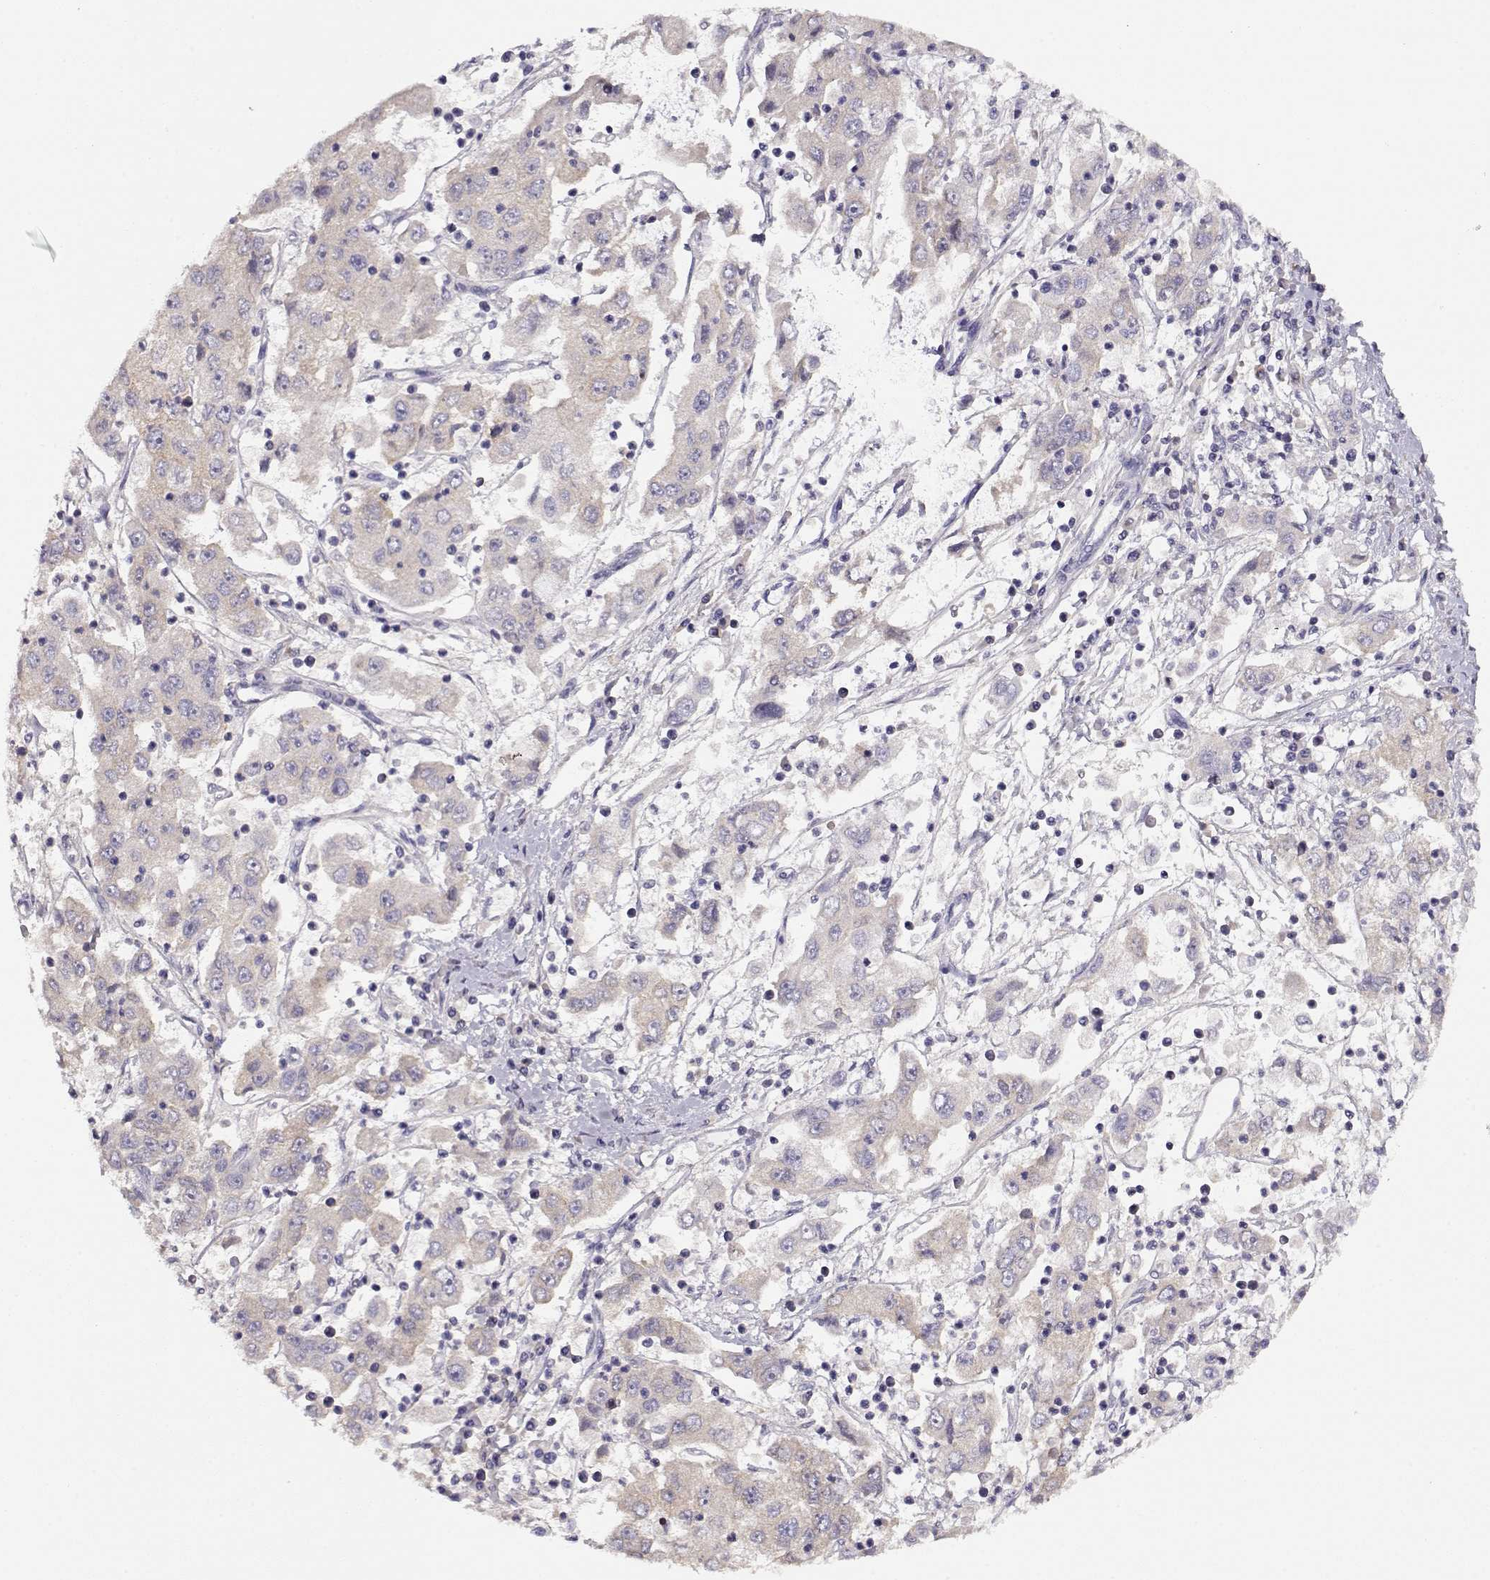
{"staining": {"intensity": "weak", "quantity": "25%-75%", "location": "cytoplasmic/membranous"}, "tissue": "cervical cancer", "cell_type": "Tumor cells", "image_type": "cancer", "snomed": [{"axis": "morphology", "description": "Squamous cell carcinoma, NOS"}, {"axis": "topography", "description": "Cervix"}], "caption": "Protein expression analysis of cervical cancer demonstrates weak cytoplasmic/membranous positivity in about 25%-75% of tumor cells.", "gene": "CRX", "patient": {"sex": "female", "age": 36}}